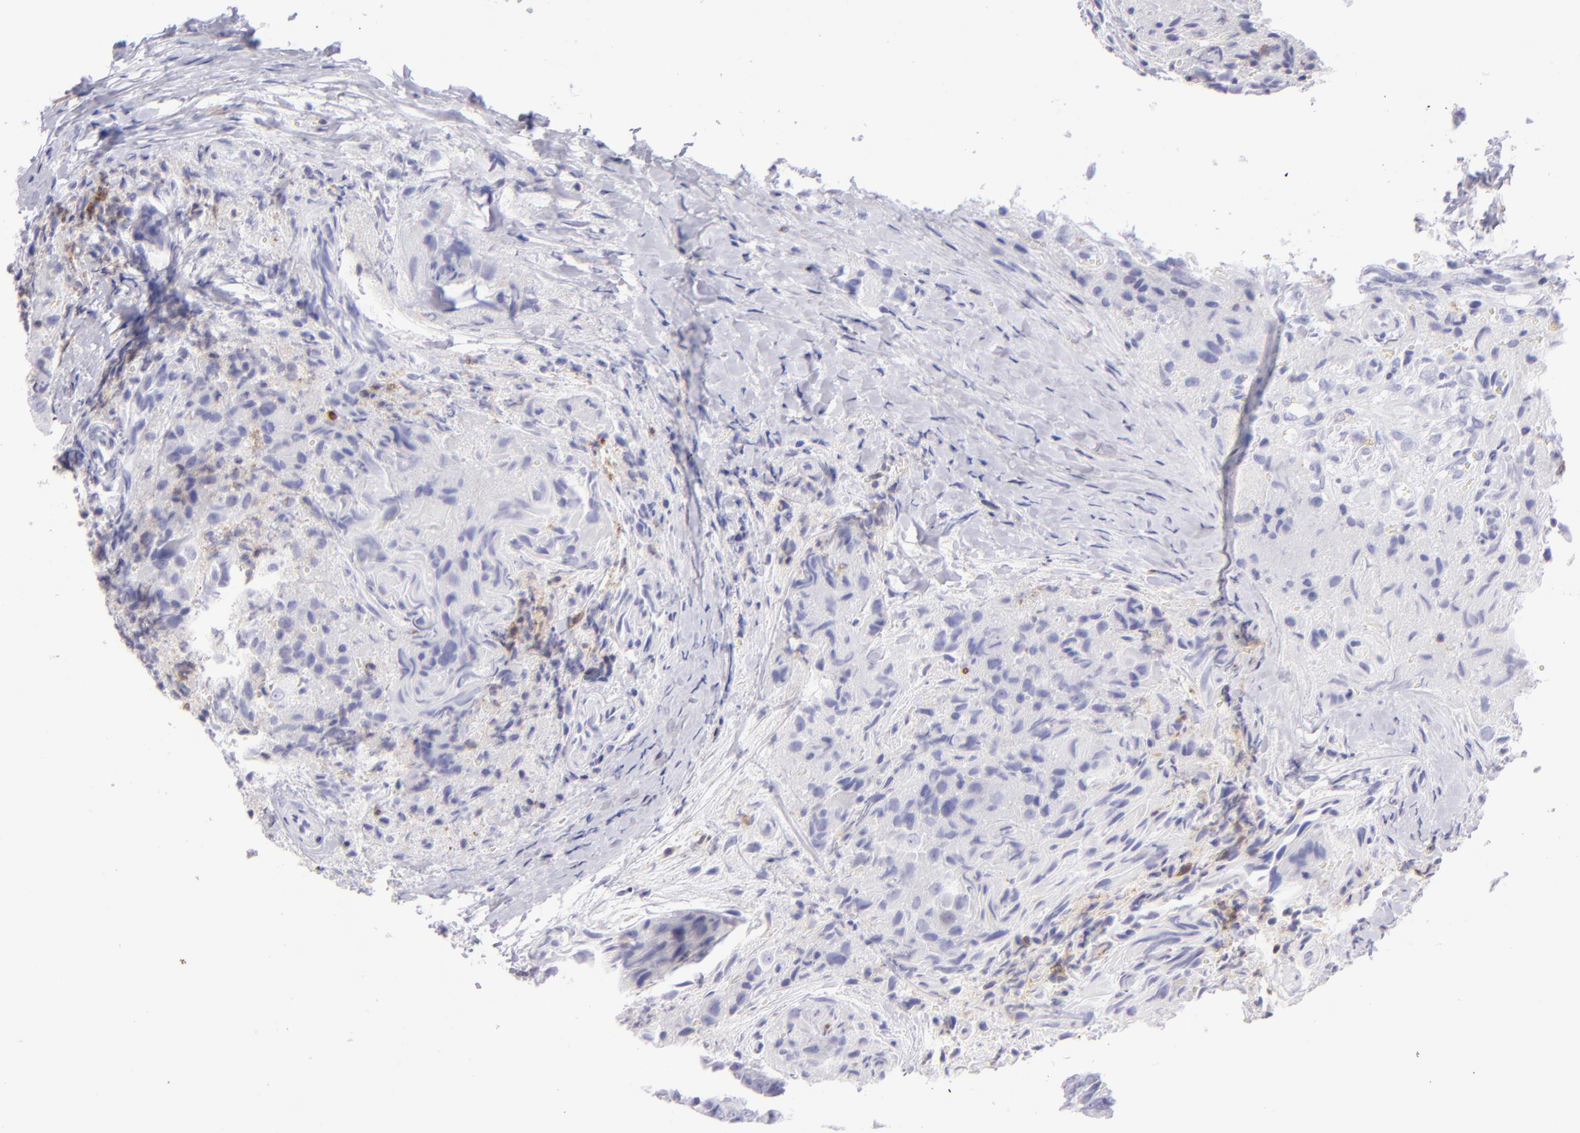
{"staining": {"intensity": "negative", "quantity": "none", "location": "none"}, "tissue": "thyroid cancer", "cell_type": "Tumor cells", "image_type": "cancer", "snomed": [{"axis": "morphology", "description": "Papillary adenocarcinoma, NOS"}, {"axis": "topography", "description": "Thyroid gland"}], "caption": "DAB (3,3'-diaminobenzidine) immunohistochemical staining of papillary adenocarcinoma (thyroid) exhibits no significant staining in tumor cells.", "gene": "CD69", "patient": {"sex": "female", "age": 71}}